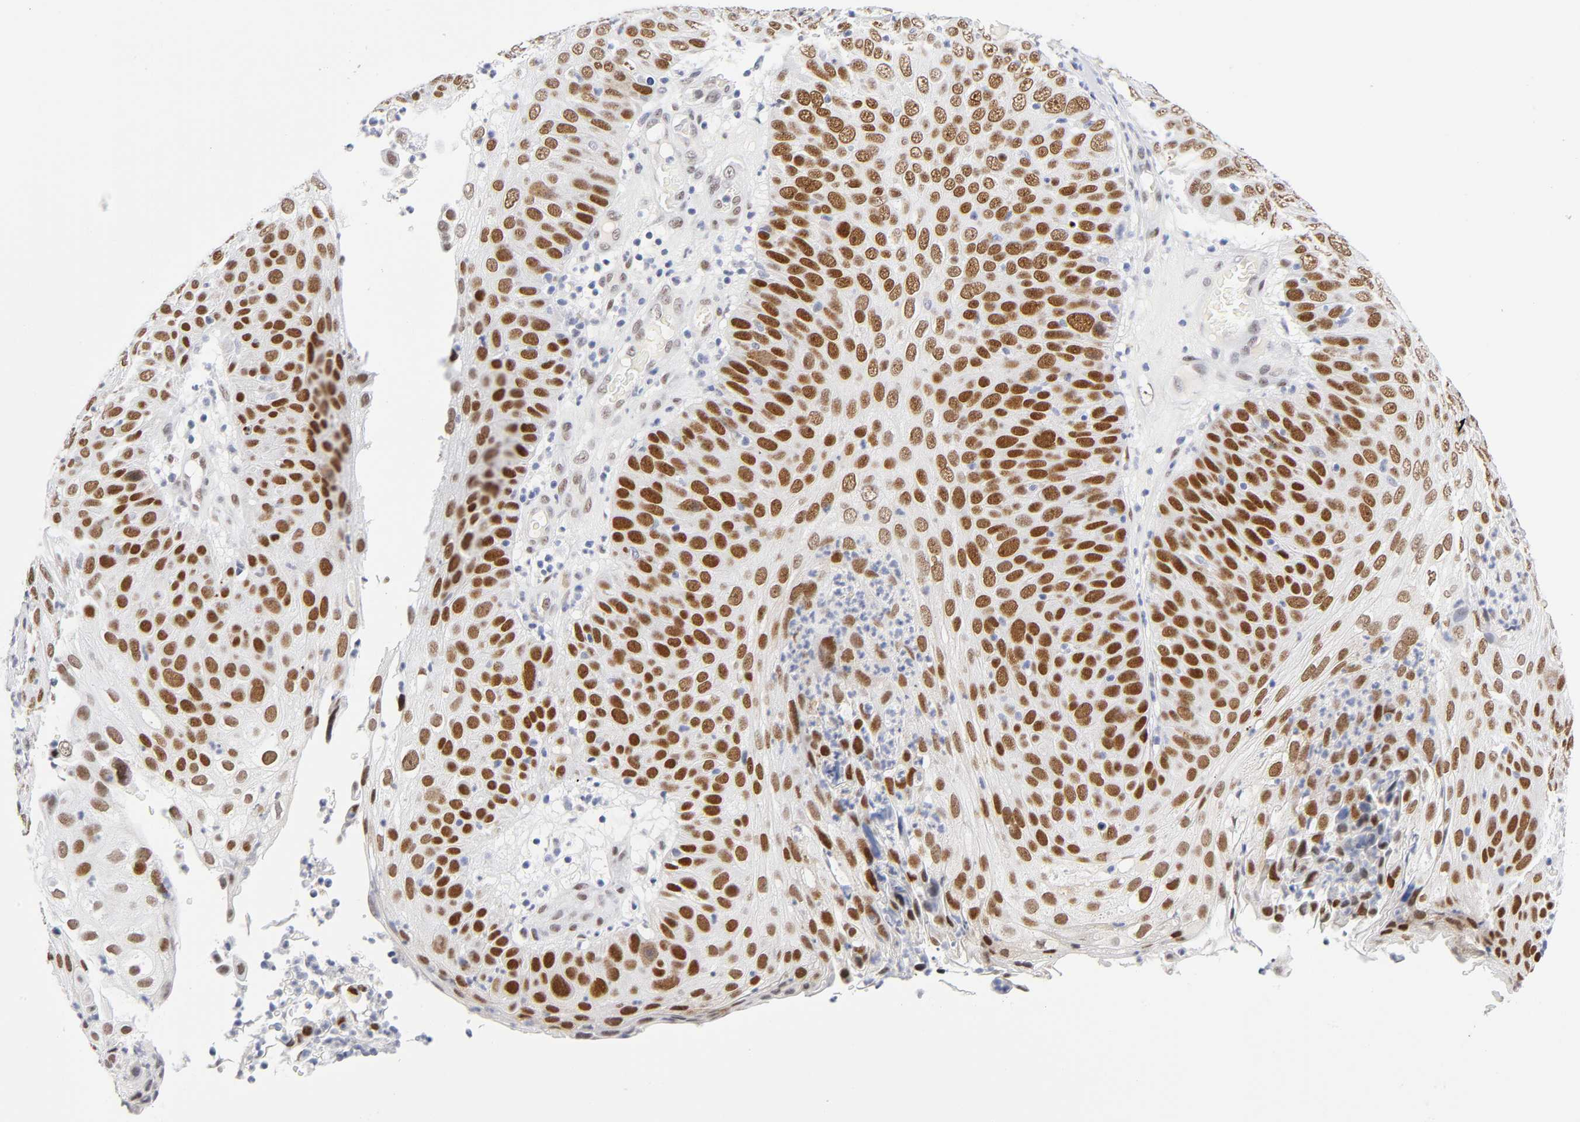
{"staining": {"intensity": "strong", "quantity": ">75%", "location": "nuclear"}, "tissue": "skin cancer", "cell_type": "Tumor cells", "image_type": "cancer", "snomed": [{"axis": "morphology", "description": "Squamous cell carcinoma, NOS"}, {"axis": "topography", "description": "Skin"}], "caption": "Squamous cell carcinoma (skin) was stained to show a protein in brown. There is high levels of strong nuclear staining in about >75% of tumor cells.", "gene": "NFIC", "patient": {"sex": "male", "age": 87}}